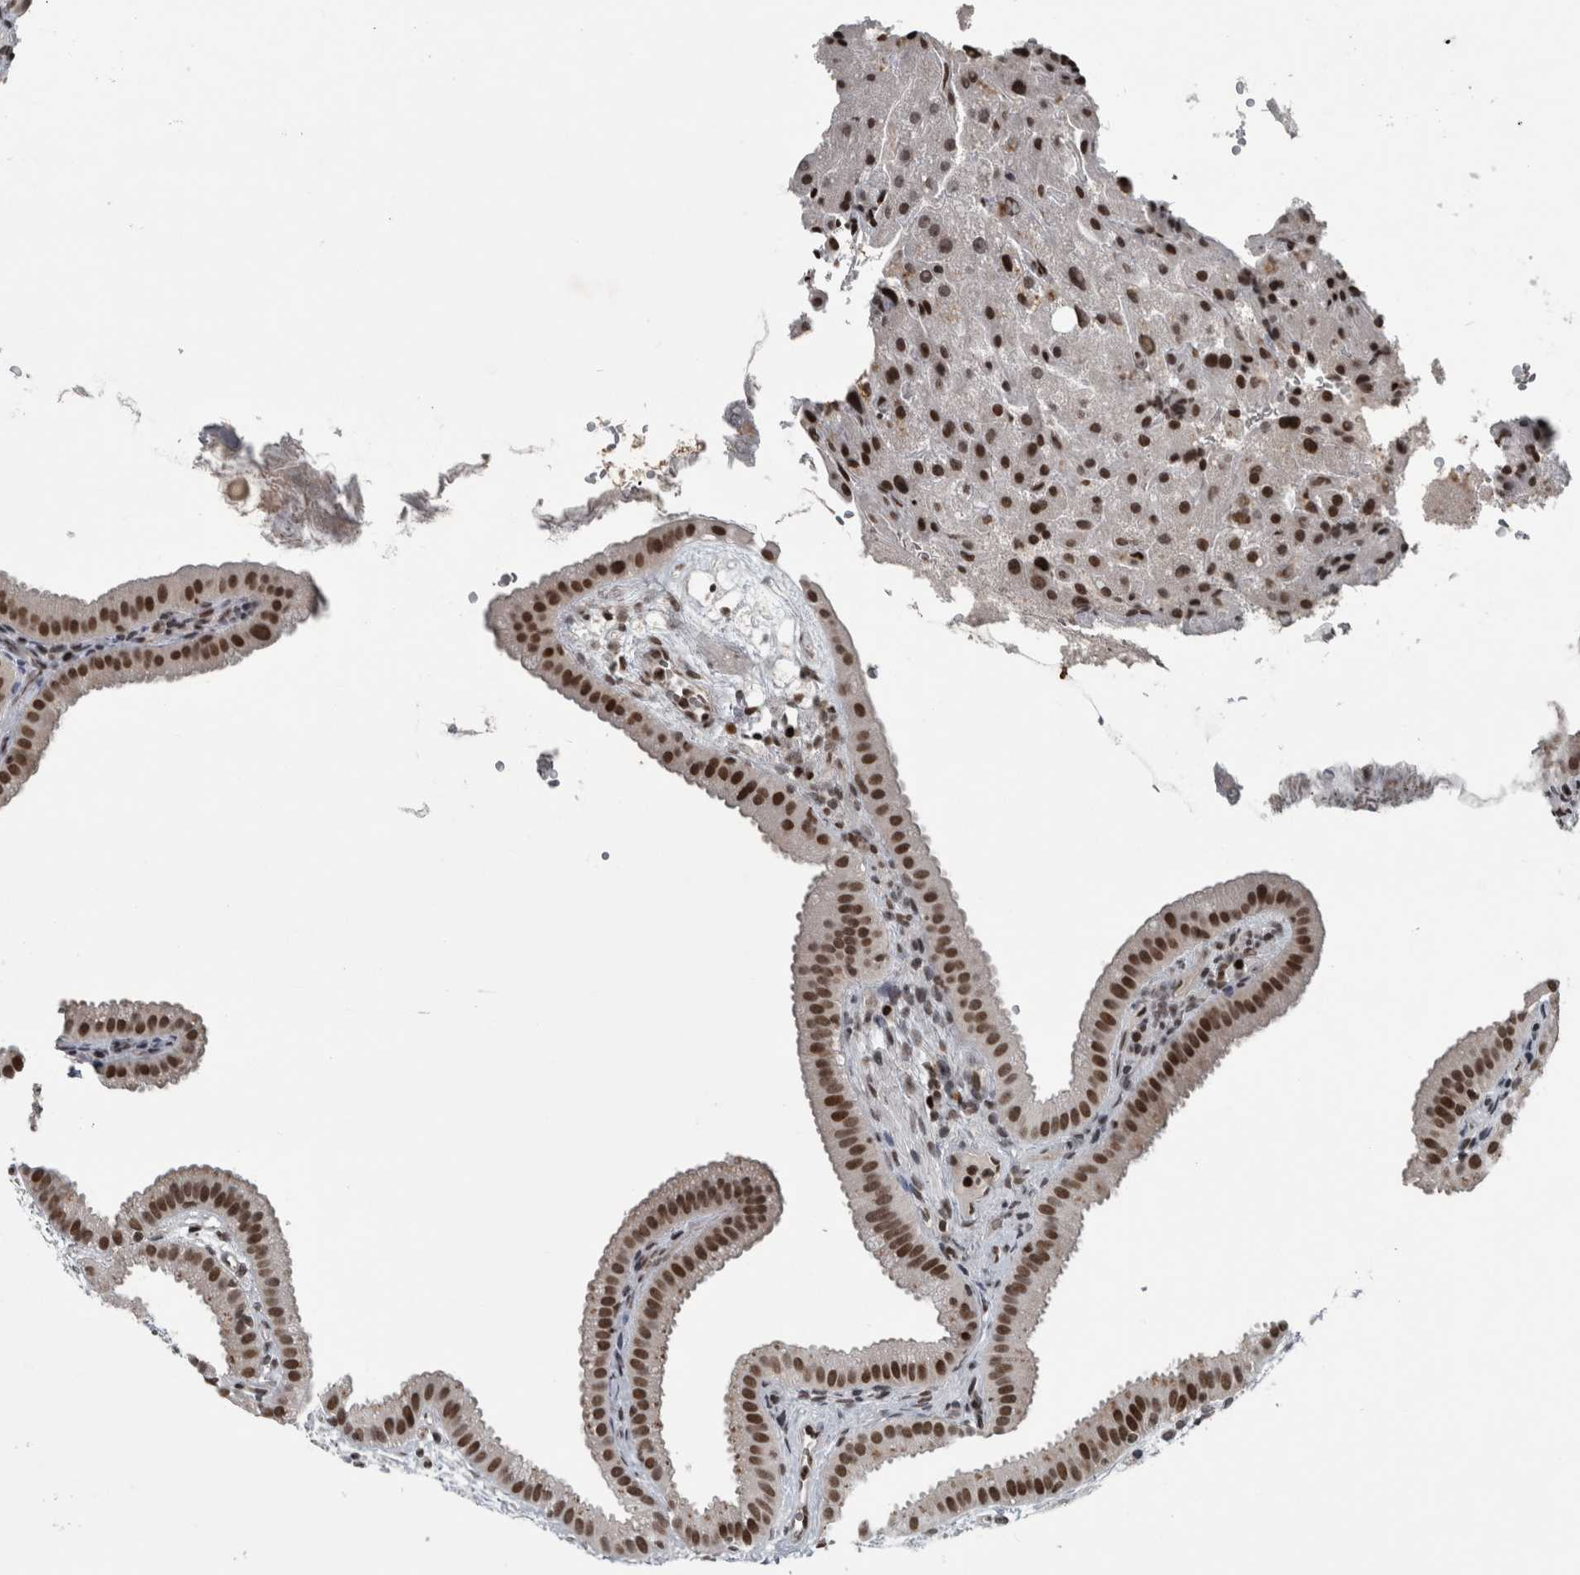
{"staining": {"intensity": "strong", "quantity": ">75%", "location": "nuclear"}, "tissue": "gallbladder", "cell_type": "Glandular cells", "image_type": "normal", "snomed": [{"axis": "morphology", "description": "Normal tissue, NOS"}, {"axis": "topography", "description": "Gallbladder"}], "caption": "Gallbladder stained with IHC exhibits strong nuclear staining in approximately >75% of glandular cells.", "gene": "UNC50", "patient": {"sex": "female", "age": 64}}